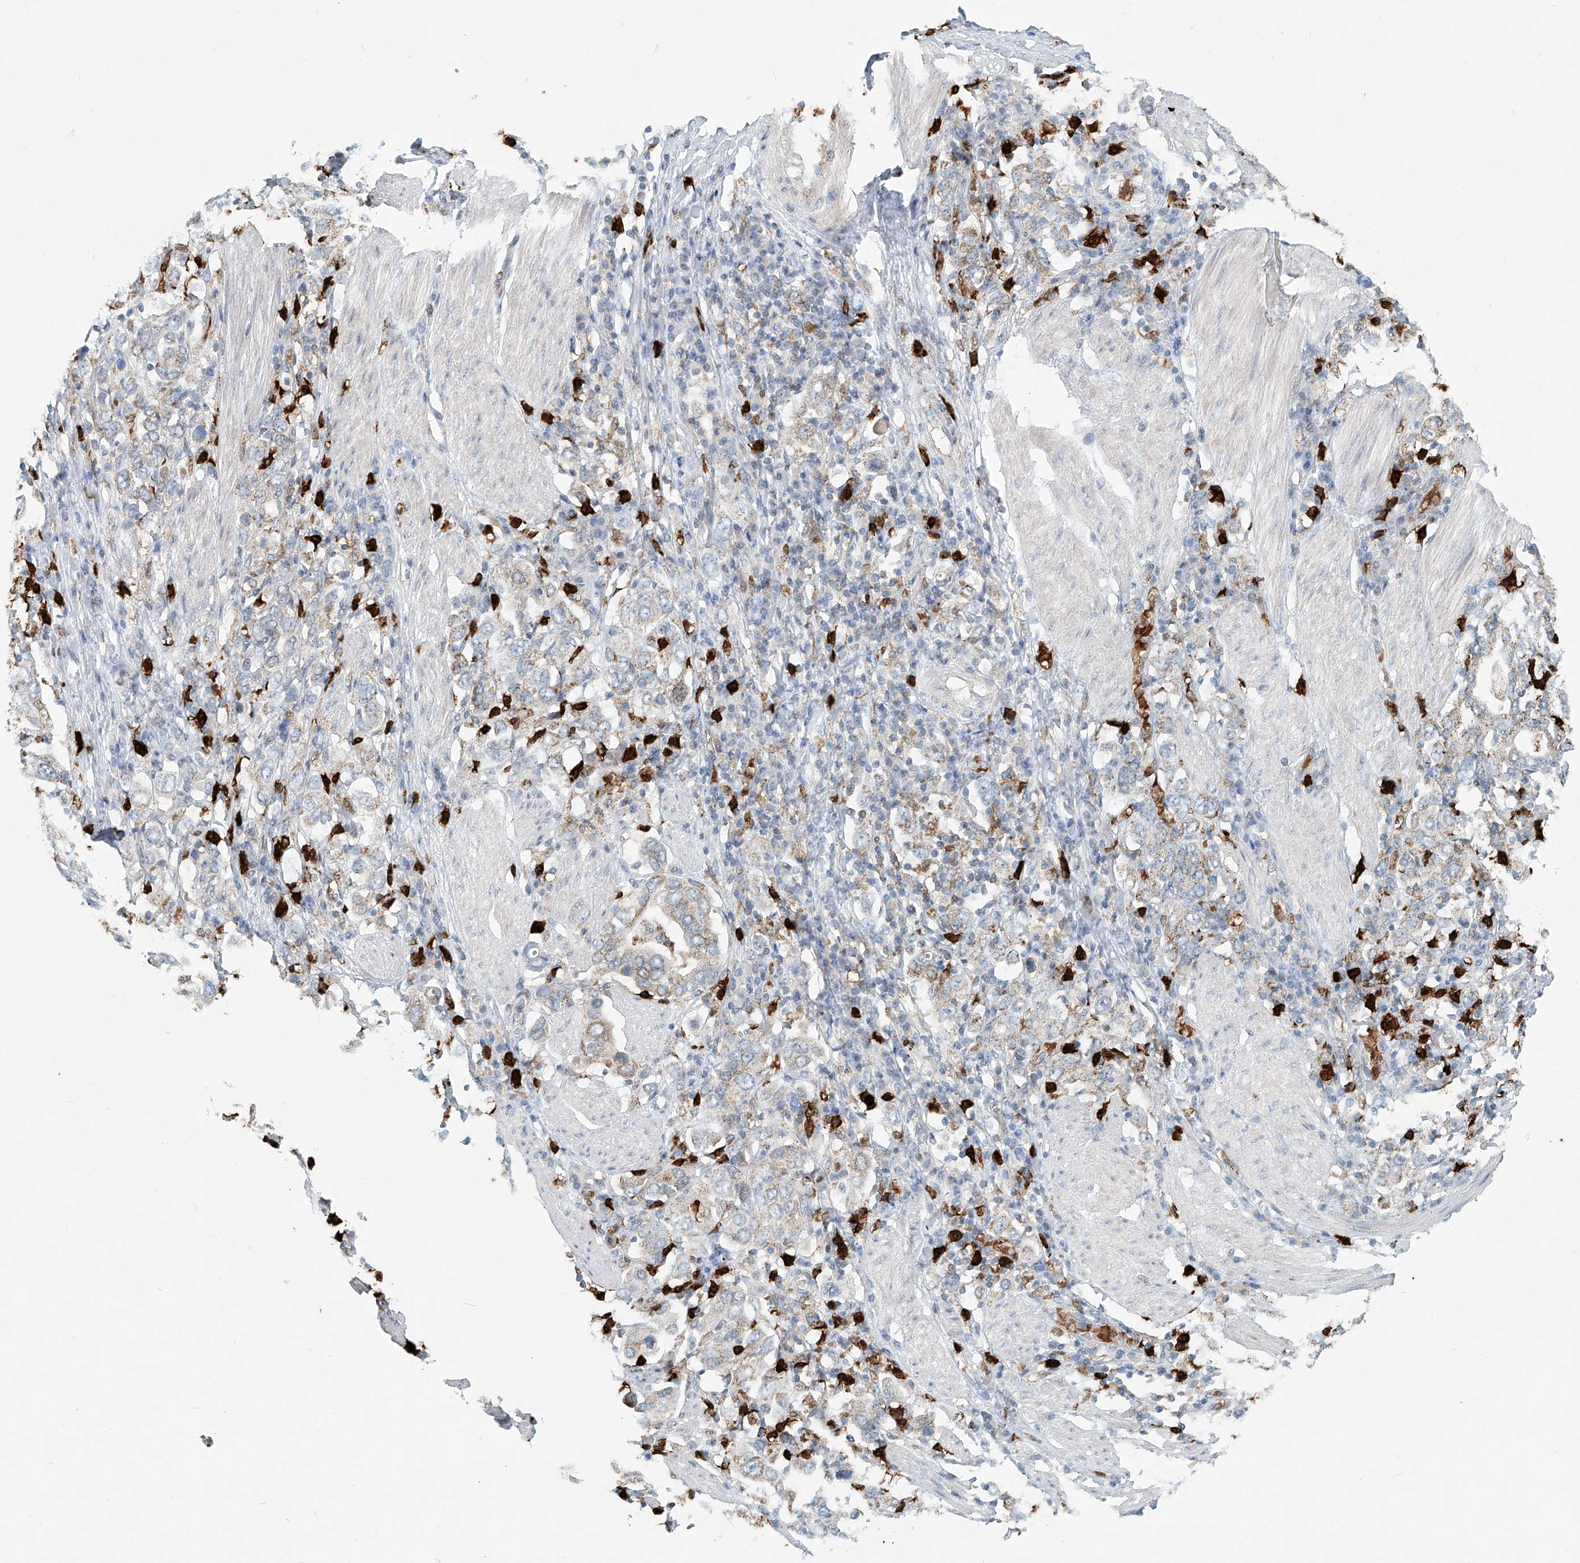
{"staining": {"intensity": "moderate", "quantity": ">75%", "location": "cytoplasmic/membranous"}, "tissue": "stomach cancer", "cell_type": "Tumor cells", "image_type": "cancer", "snomed": [{"axis": "morphology", "description": "Adenocarcinoma, NOS"}, {"axis": "topography", "description": "Stomach, upper"}], "caption": "About >75% of tumor cells in adenocarcinoma (stomach) display moderate cytoplasmic/membranous protein positivity as visualized by brown immunohistochemical staining.", "gene": "PTPRA", "patient": {"sex": "male", "age": 62}}